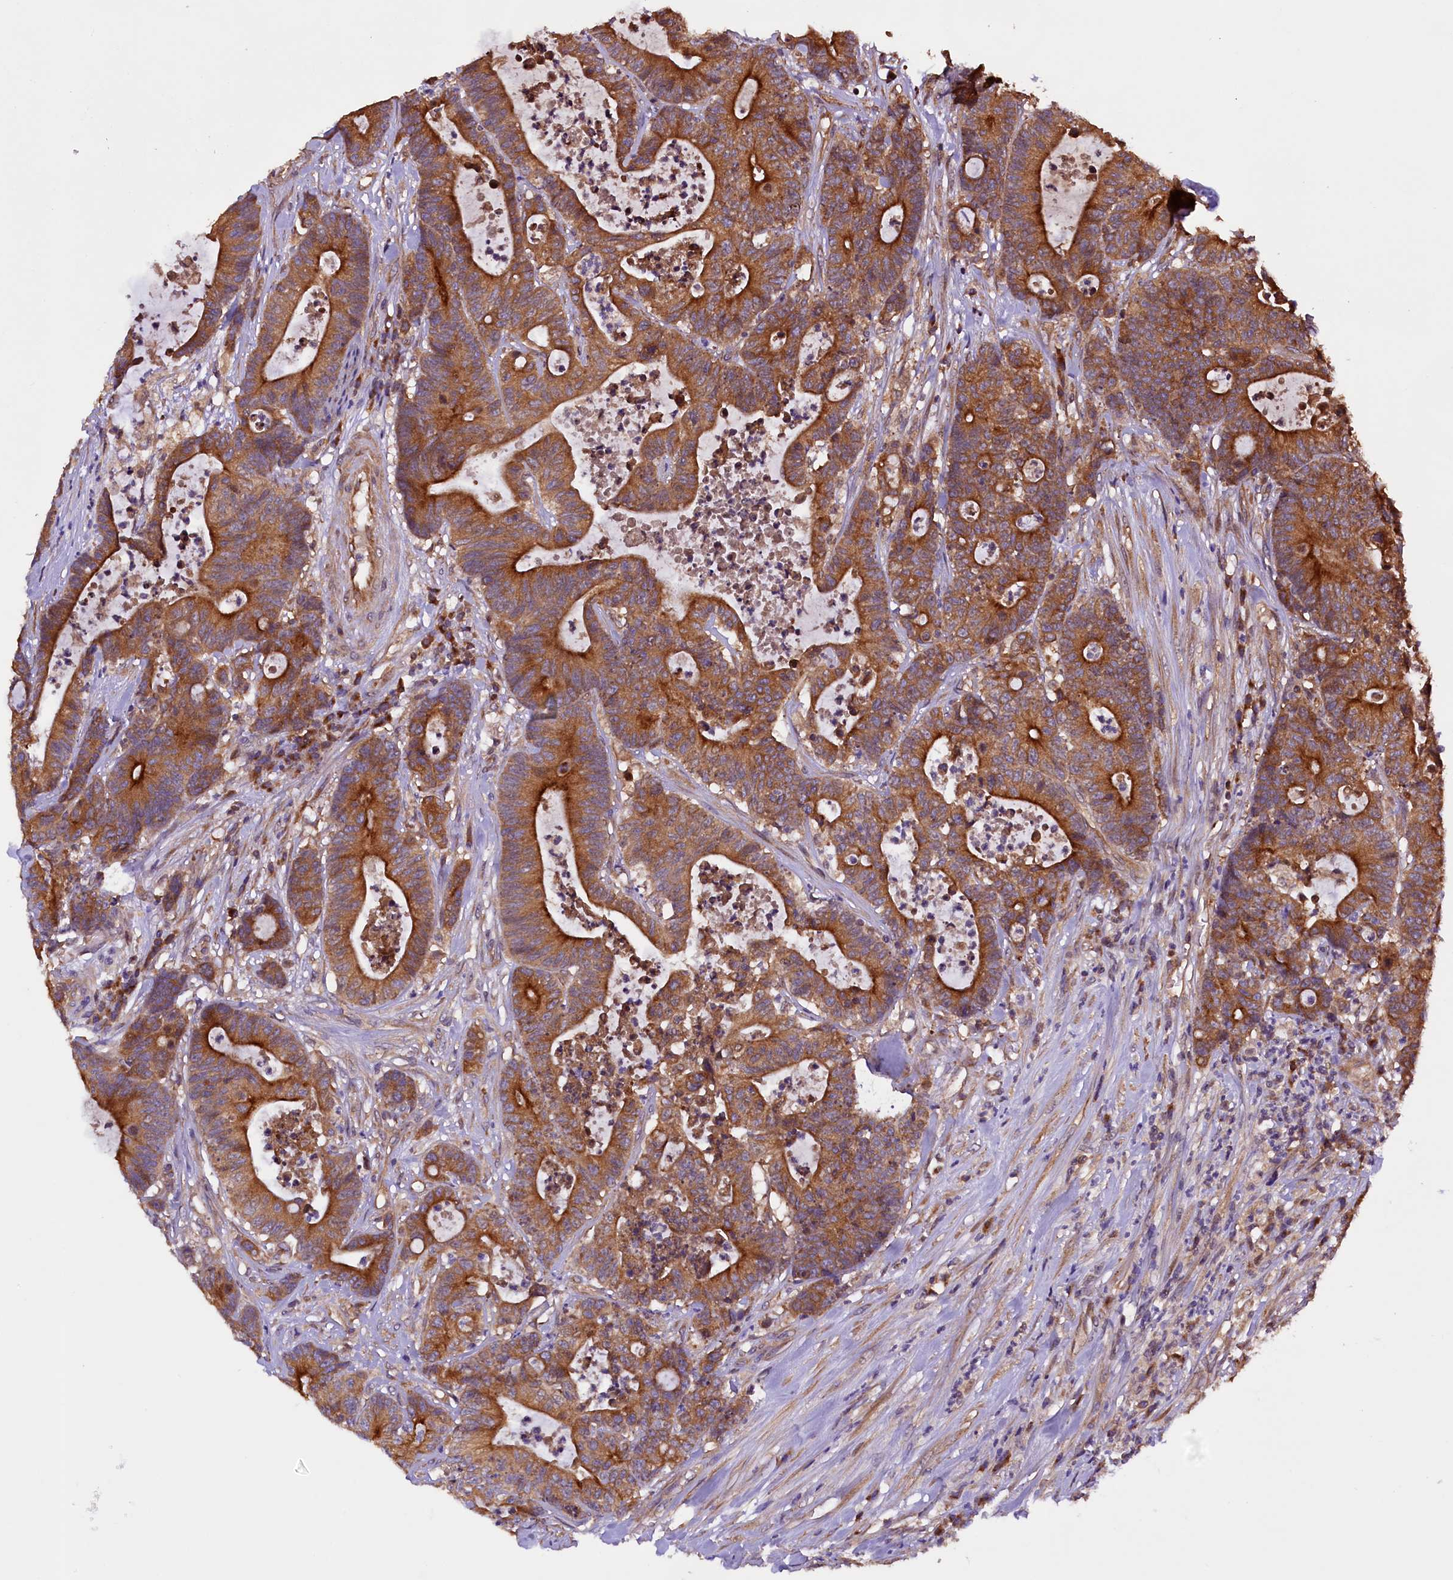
{"staining": {"intensity": "strong", "quantity": ">75%", "location": "cytoplasmic/membranous"}, "tissue": "colorectal cancer", "cell_type": "Tumor cells", "image_type": "cancer", "snomed": [{"axis": "morphology", "description": "Adenocarcinoma, NOS"}, {"axis": "topography", "description": "Colon"}], "caption": "Protein staining of adenocarcinoma (colorectal) tissue reveals strong cytoplasmic/membranous expression in approximately >75% of tumor cells.", "gene": "KLC2", "patient": {"sex": "female", "age": 84}}